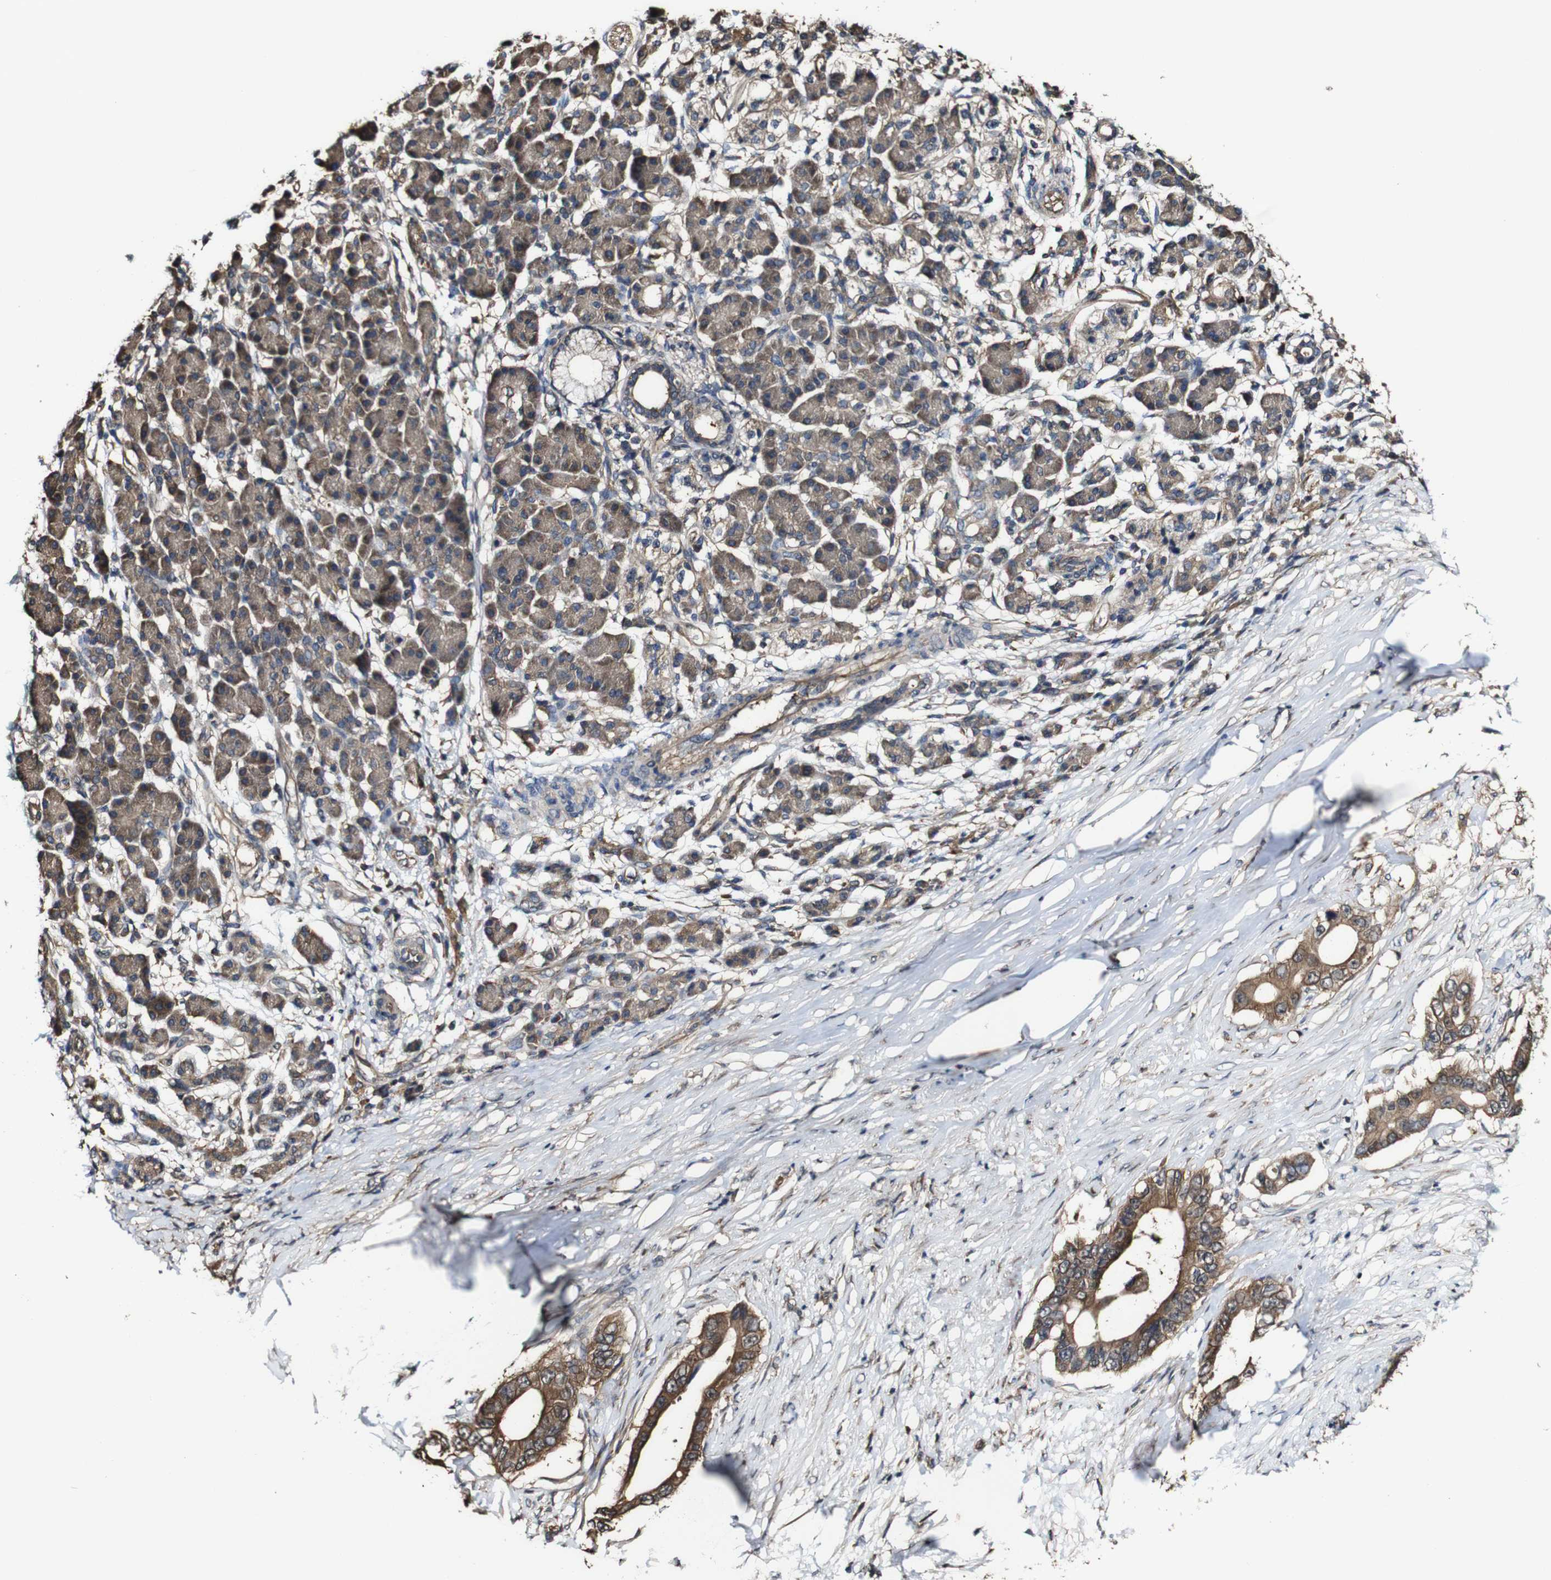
{"staining": {"intensity": "moderate", "quantity": ">75%", "location": "cytoplasmic/membranous"}, "tissue": "pancreatic cancer", "cell_type": "Tumor cells", "image_type": "cancer", "snomed": [{"axis": "morphology", "description": "Adenocarcinoma, NOS"}, {"axis": "topography", "description": "Pancreas"}], "caption": "Brown immunohistochemical staining in pancreatic adenocarcinoma shows moderate cytoplasmic/membranous expression in approximately >75% of tumor cells.", "gene": "PTPRR", "patient": {"sex": "male", "age": 77}}